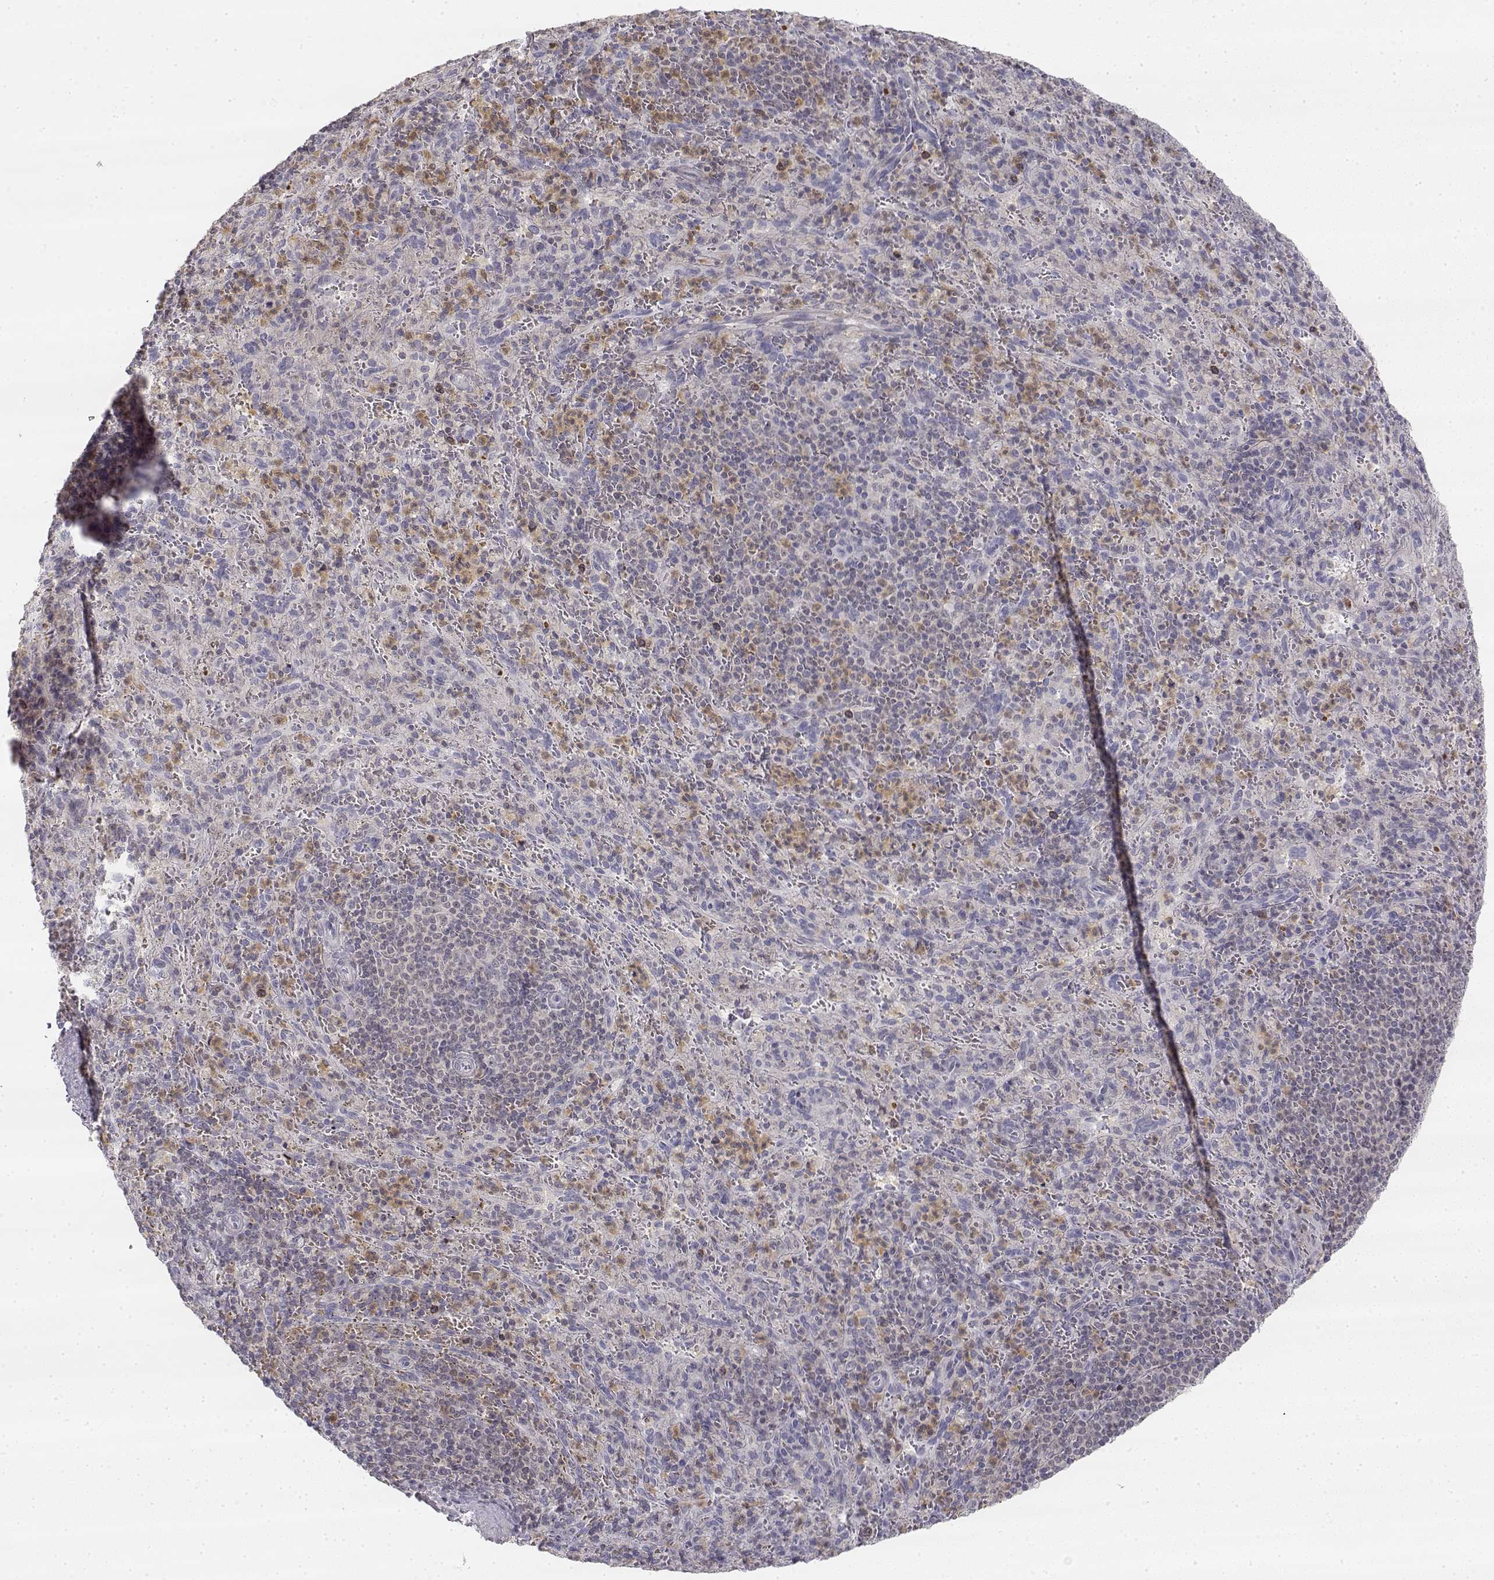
{"staining": {"intensity": "weak", "quantity": "<25%", "location": "cytoplasmic/membranous"}, "tissue": "spleen", "cell_type": "Cells in red pulp", "image_type": "normal", "snomed": [{"axis": "morphology", "description": "Normal tissue, NOS"}, {"axis": "topography", "description": "Spleen"}], "caption": "Immunohistochemistry (IHC) of unremarkable human spleen demonstrates no staining in cells in red pulp.", "gene": "GLIPR1L2", "patient": {"sex": "male", "age": 57}}